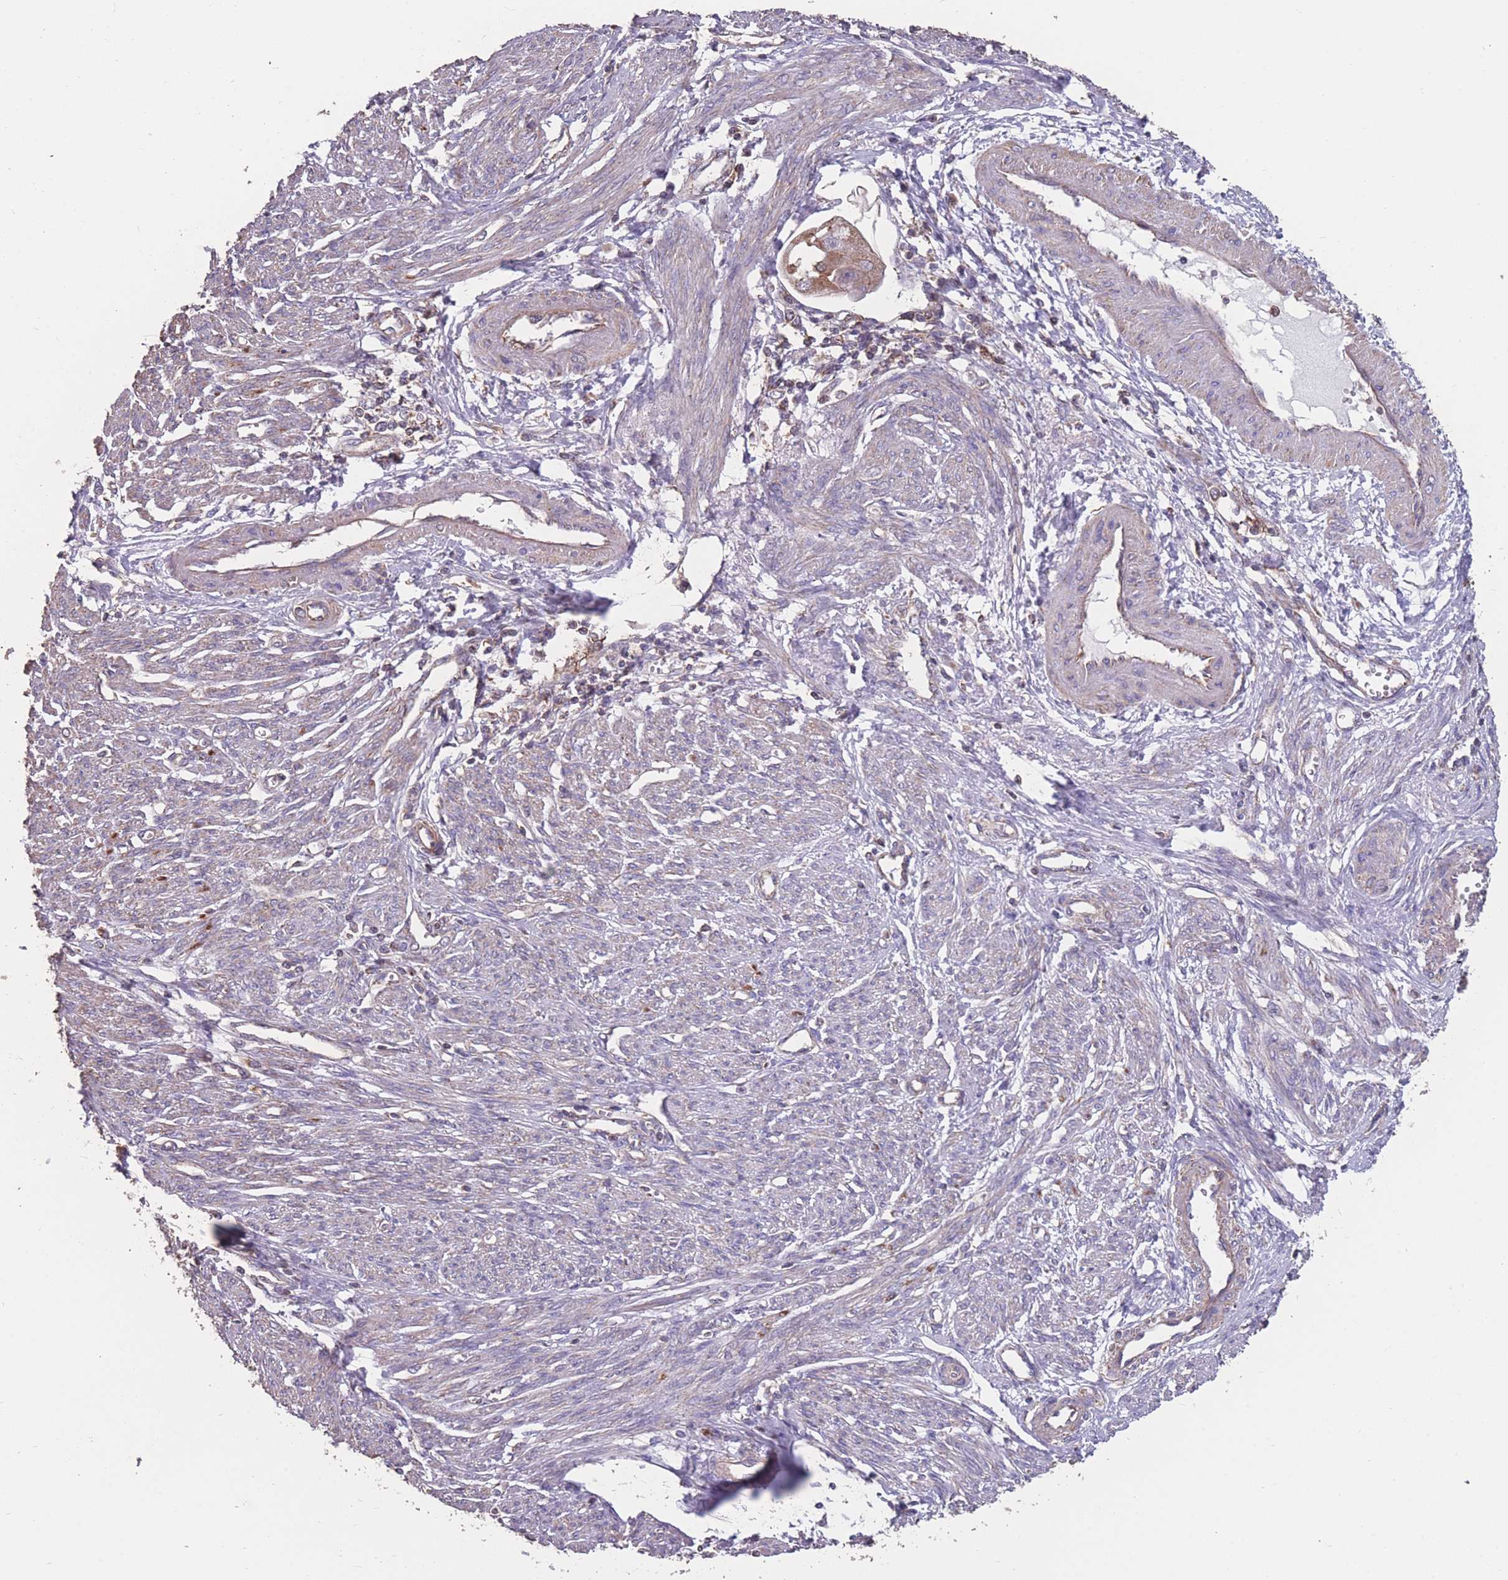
{"staining": {"intensity": "weak", "quantity": ">75%", "location": "cytoplasmic/membranous"}, "tissue": "endometrial cancer", "cell_type": "Tumor cells", "image_type": "cancer", "snomed": [{"axis": "morphology", "description": "Adenocarcinoma, NOS"}, {"axis": "topography", "description": "Endometrium"}], "caption": "Adenocarcinoma (endometrial) was stained to show a protein in brown. There is low levels of weak cytoplasmic/membranous expression in about >75% of tumor cells. The staining was performed using DAB (3,3'-diaminobenzidine), with brown indicating positive protein expression. Nuclei are stained blue with hematoxylin.", "gene": "NUDT21", "patient": {"sex": "female", "age": 56}}